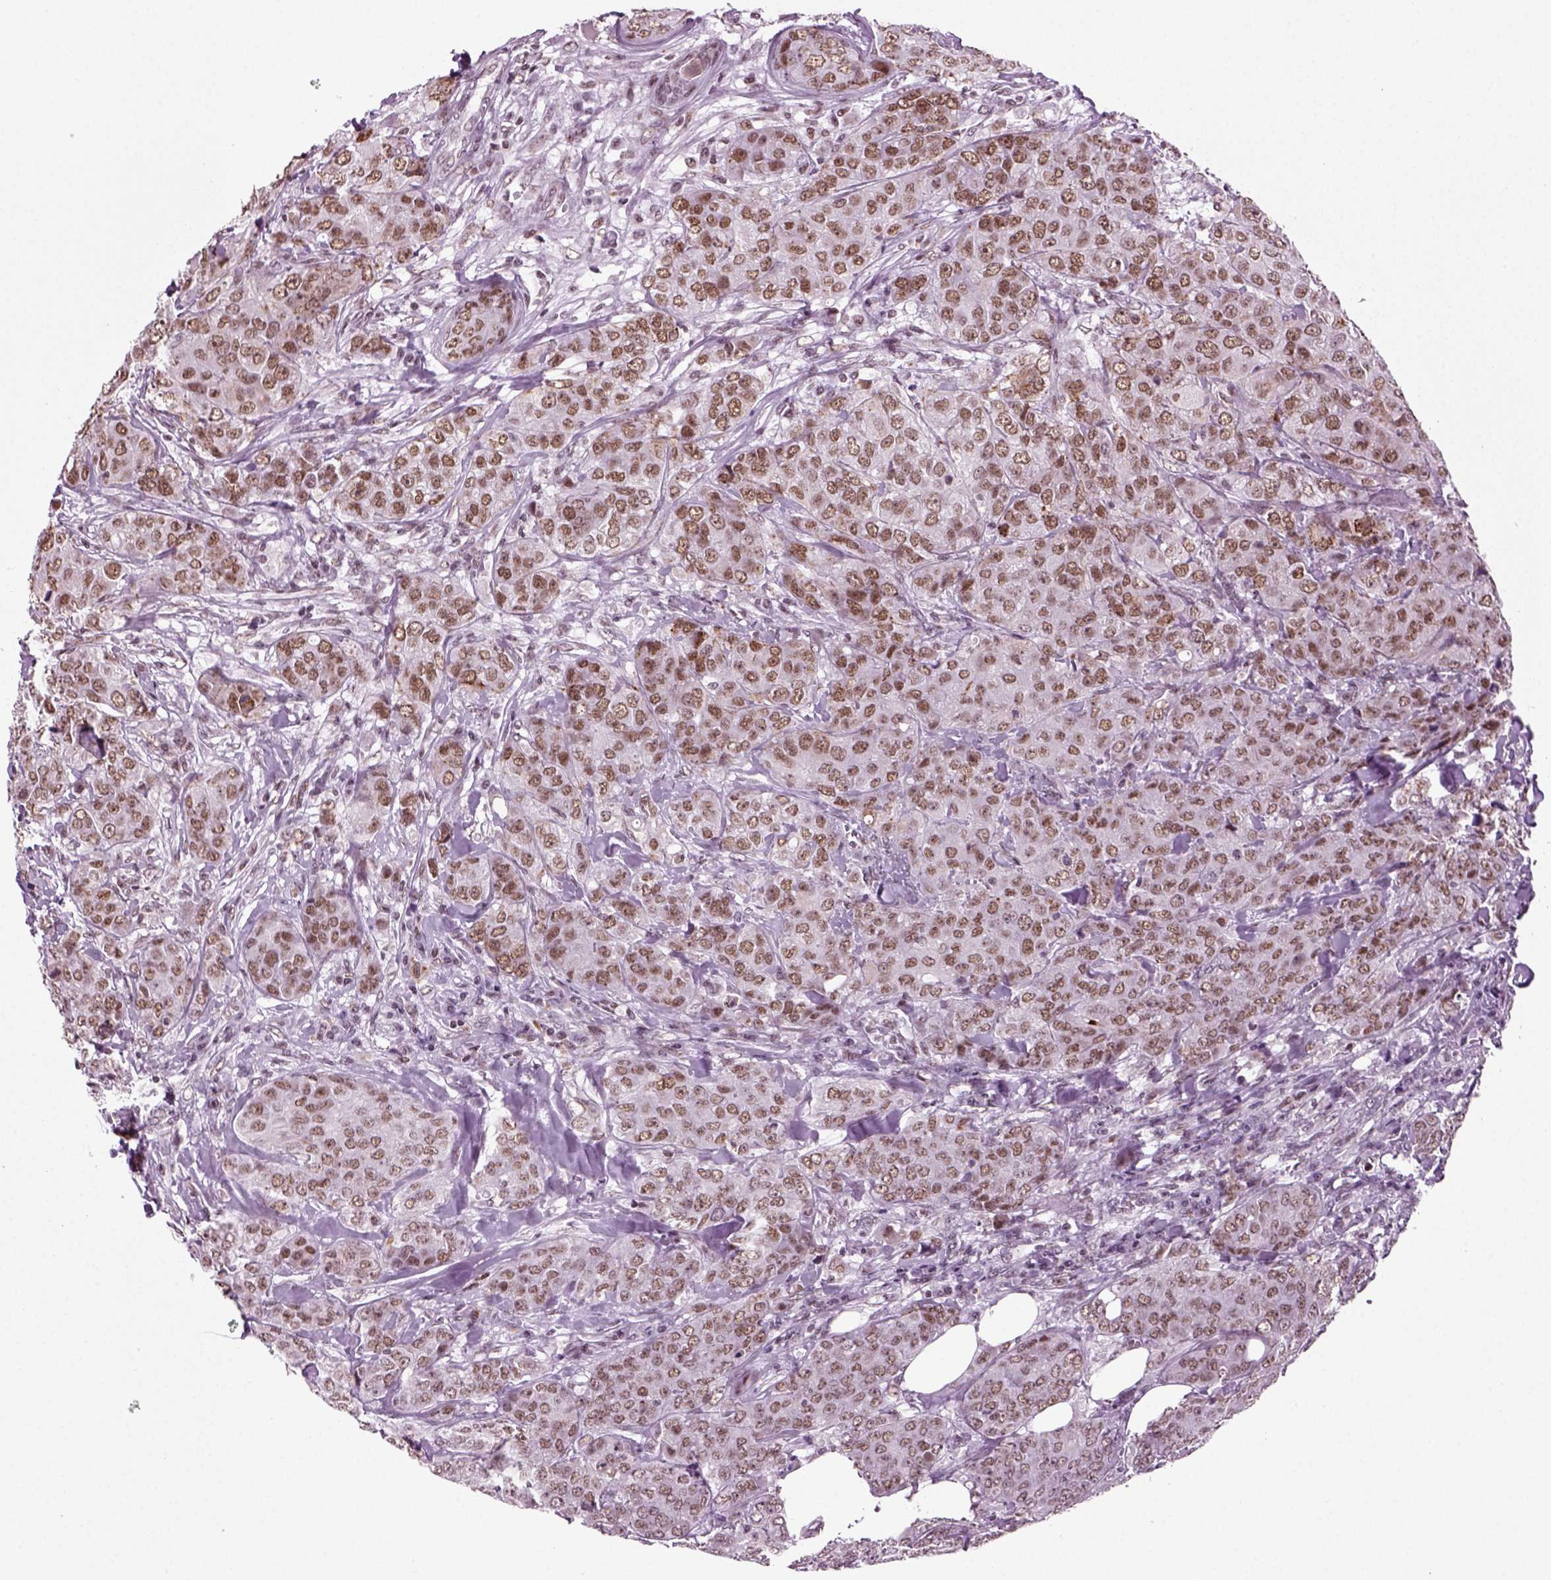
{"staining": {"intensity": "weak", "quantity": ">75%", "location": "nuclear"}, "tissue": "breast cancer", "cell_type": "Tumor cells", "image_type": "cancer", "snomed": [{"axis": "morphology", "description": "Duct carcinoma"}, {"axis": "topography", "description": "Breast"}], "caption": "The histopathology image exhibits a brown stain indicating the presence of a protein in the nuclear of tumor cells in breast cancer.", "gene": "RCOR3", "patient": {"sex": "female", "age": 43}}